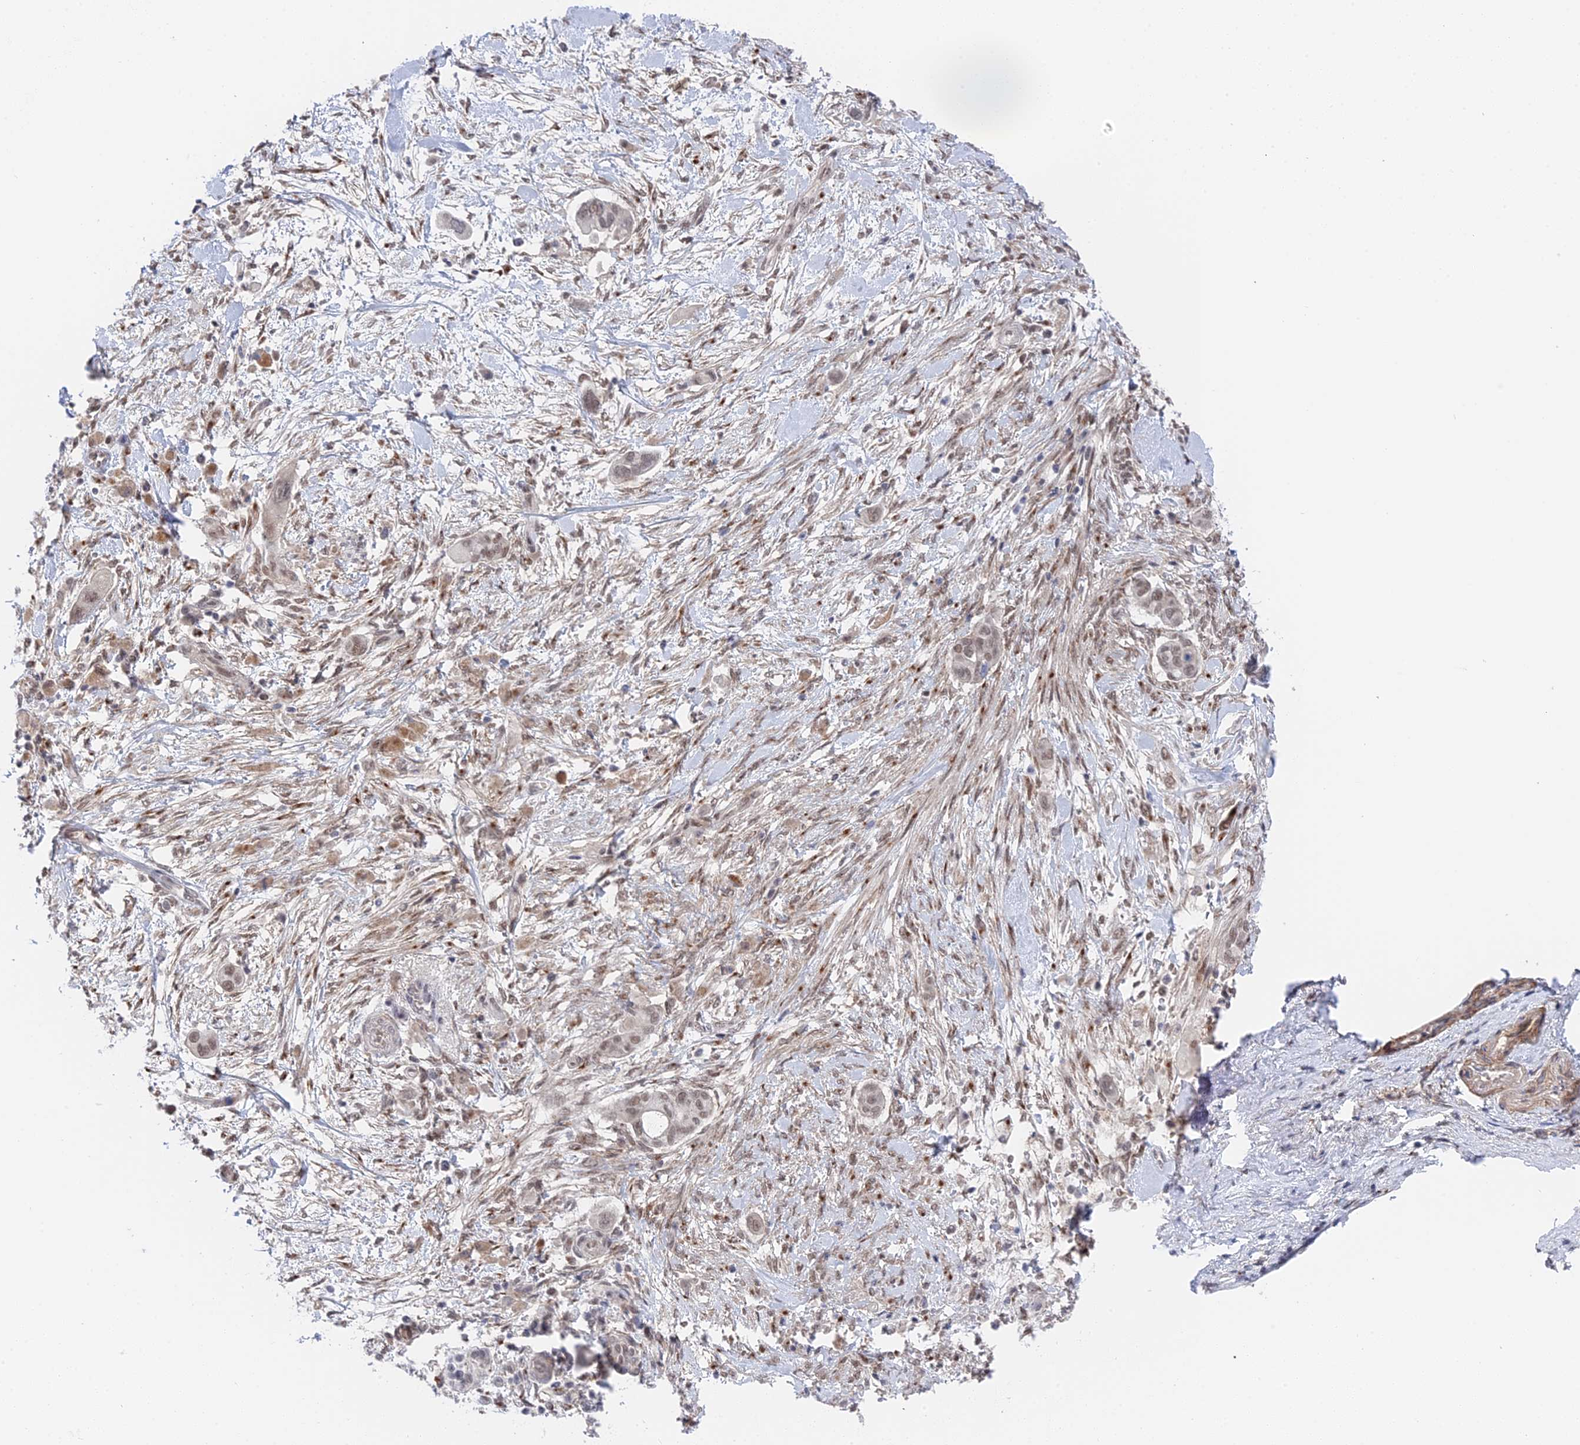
{"staining": {"intensity": "weak", "quantity": ">75%", "location": "nuclear"}, "tissue": "pancreatic cancer", "cell_type": "Tumor cells", "image_type": "cancer", "snomed": [{"axis": "morphology", "description": "Adenocarcinoma, NOS"}, {"axis": "topography", "description": "Pancreas"}], "caption": "This photomicrograph demonstrates immunohistochemistry (IHC) staining of human pancreatic adenocarcinoma, with low weak nuclear expression in approximately >75% of tumor cells.", "gene": "CCDC85A", "patient": {"sex": "male", "age": 68}}